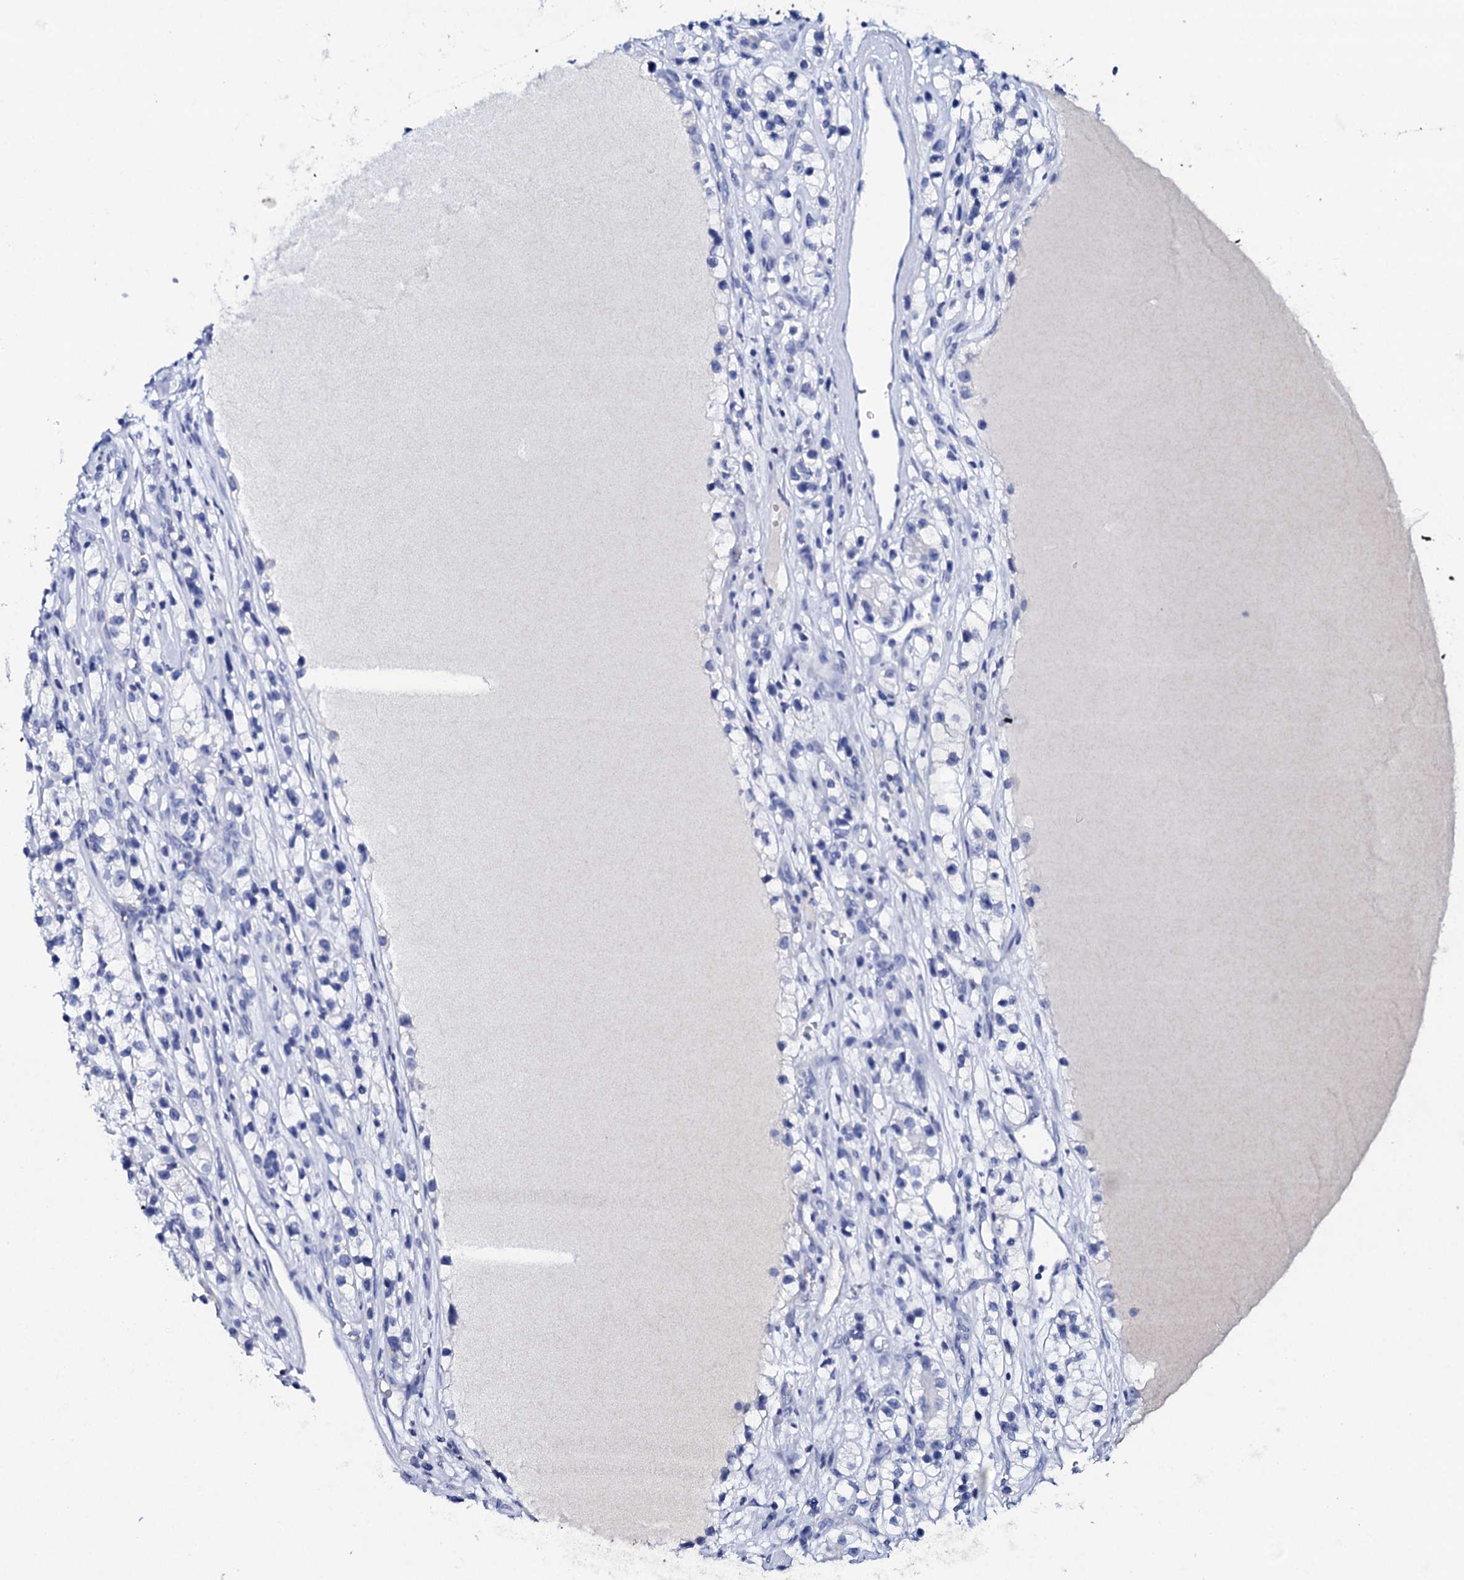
{"staining": {"intensity": "negative", "quantity": "none", "location": "none"}, "tissue": "renal cancer", "cell_type": "Tumor cells", "image_type": "cancer", "snomed": [{"axis": "morphology", "description": "Adenocarcinoma, NOS"}, {"axis": "topography", "description": "Kidney"}], "caption": "An immunohistochemistry (IHC) histopathology image of adenocarcinoma (renal) is shown. There is no staining in tumor cells of adenocarcinoma (renal).", "gene": "FBXL16", "patient": {"sex": "female", "age": 57}}